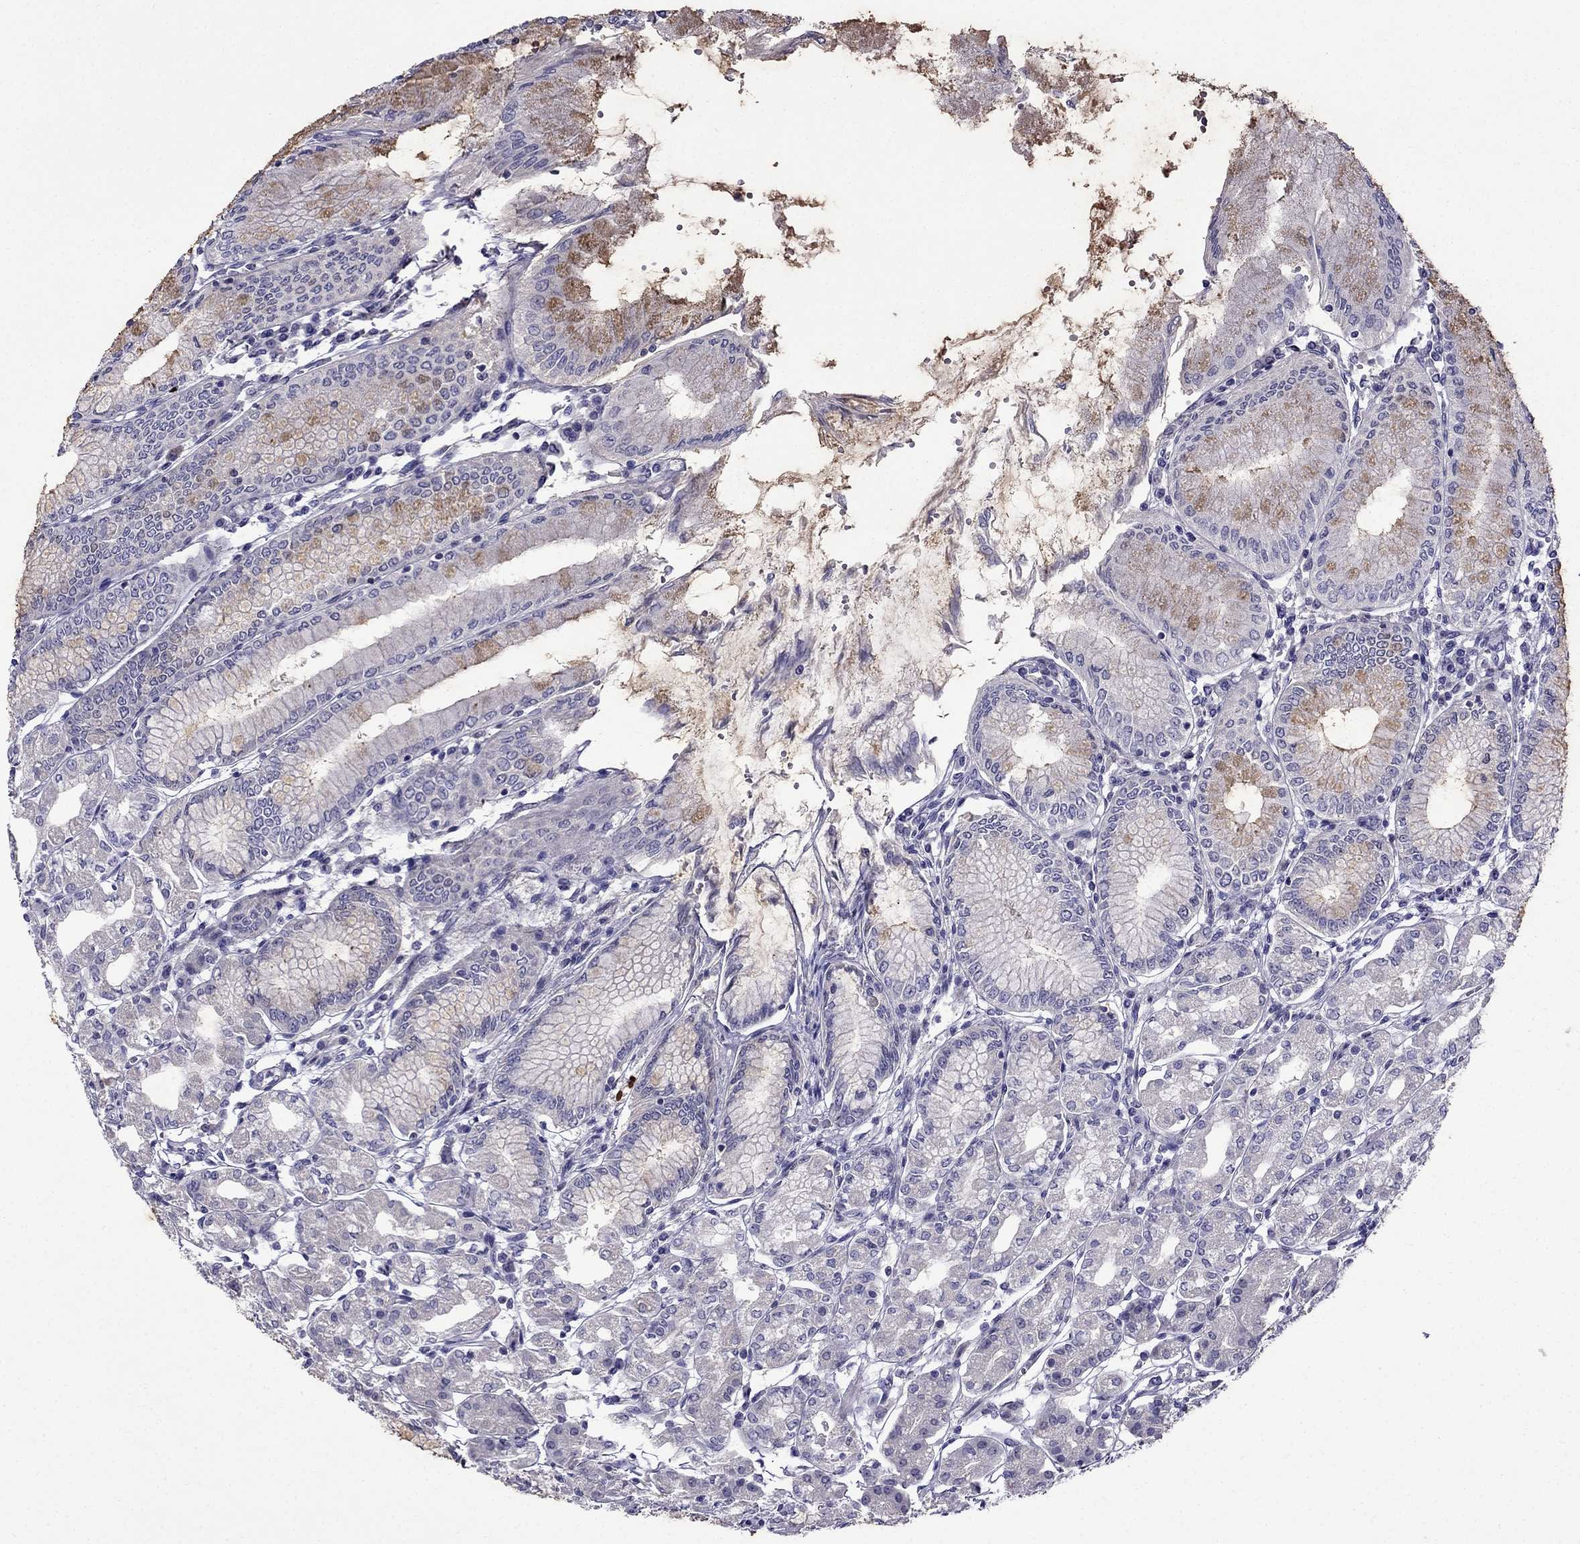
{"staining": {"intensity": "negative", "quantity": "none", "location": "none"}, "tissue": "stomach", "cell_type": "Glandular cells", "image_type": "normal", "snomed": [{"axis": "morphology", "description": "Normal tissue, NOS"}, {"axis": "topography", "description": "Skeletal muscle"}, {"axis": "topography", "description": "Stomach"}], "caption": "IHC histopathology image of normal human stomach stained for a protein (brown), which shows no expression in glandular cells. (DAB (3,3'-diaminobenzidine) IHC with hematoxylin counter stain).", "gene": "PI16", "patient": {"sex": "female", "age": 57}}